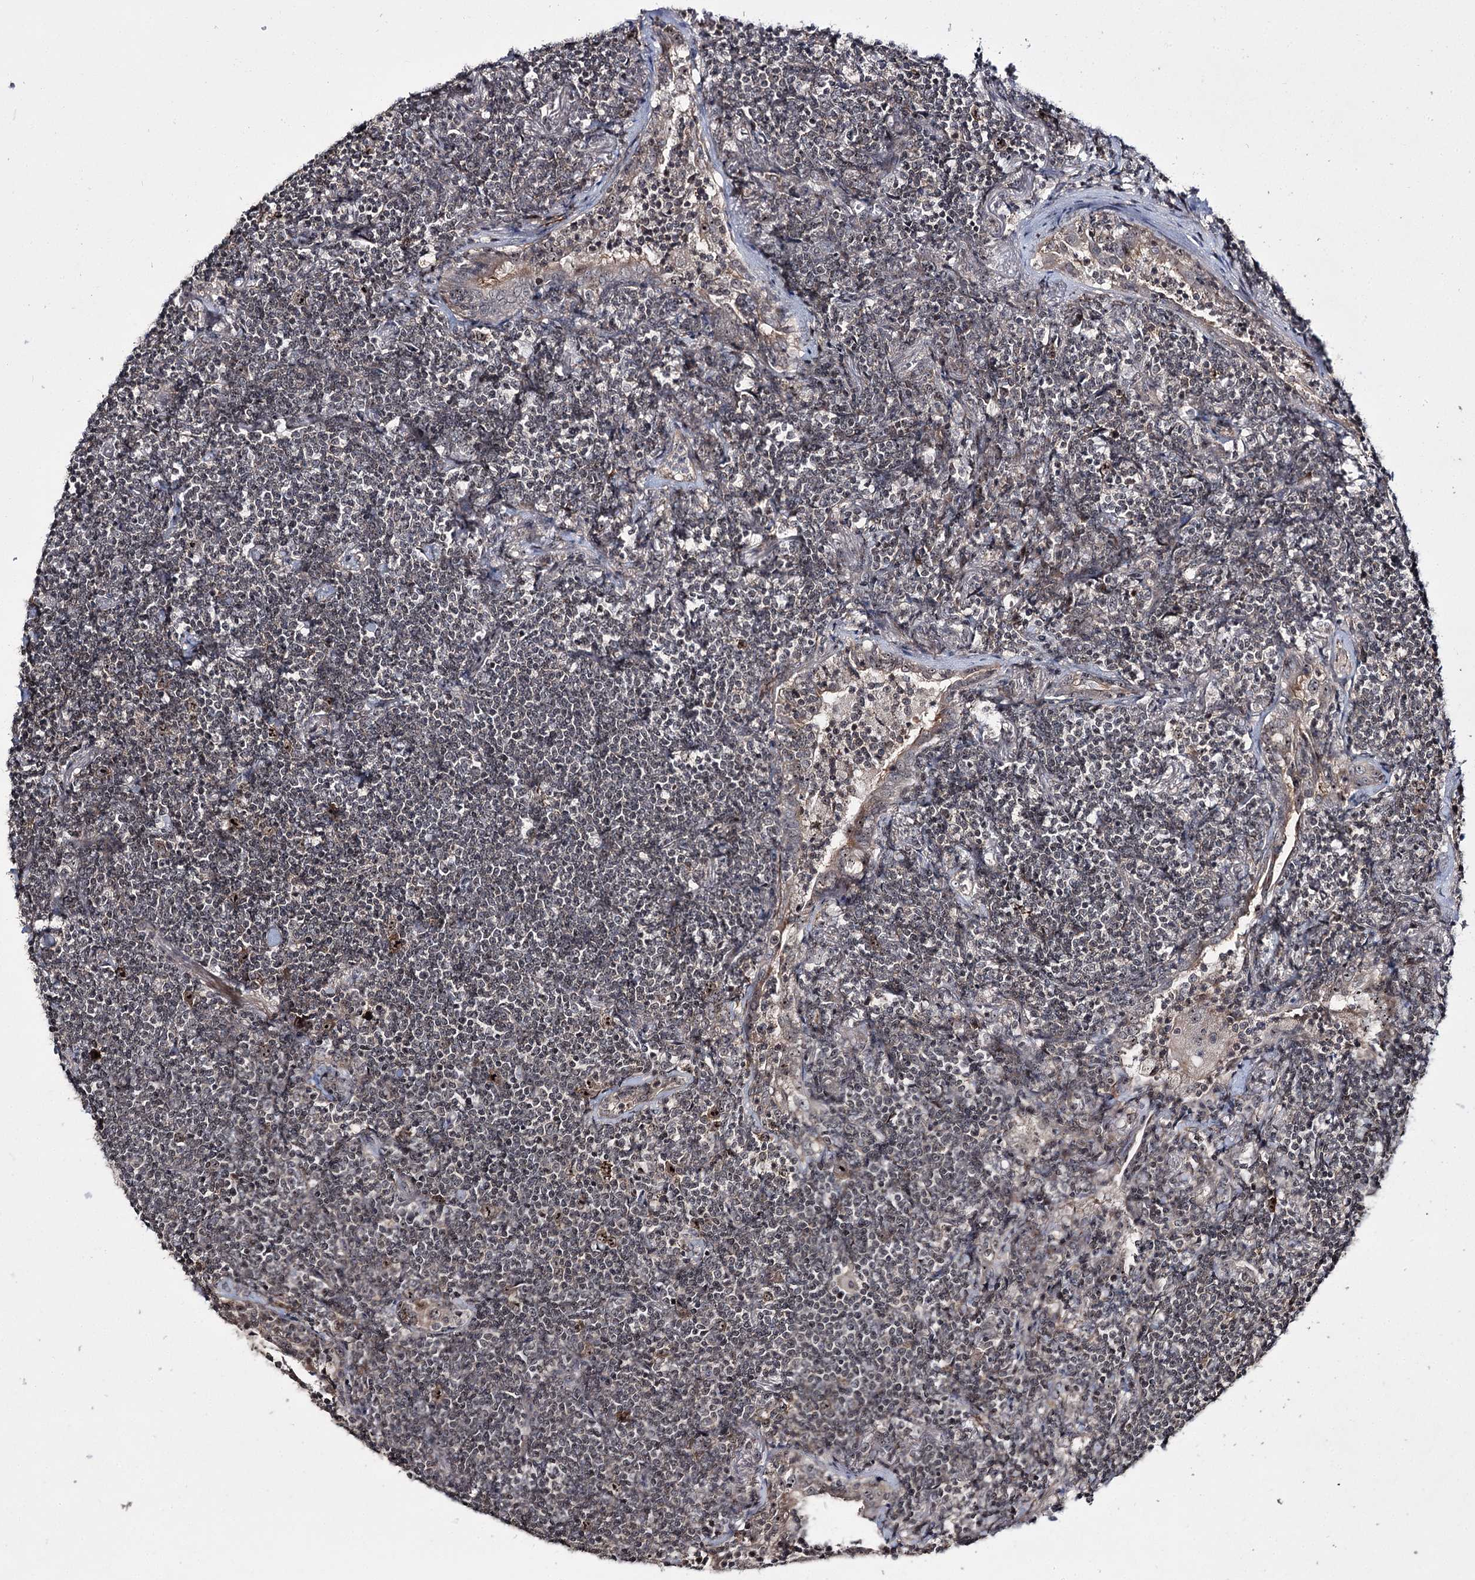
{"staining": {"intensity": "weak", "quantity": "<25%", "location": "nuclear"}, "tissue": "lymphoma", "cell_type": "Tumor cells", "image_type": "cancer", "snomed": [{"axis": "morphology", "description": "Malignant lymphoma, non-Hodgkin's type, Low grade"}, {"axis": "topography", "description": "Lung"}], "caption": "Immunohistochemical staining of lymphoma reveals no significant positivity in tumor cells.", "gene": "CCDC59", "patient": {"sex": "female", "age": 71}}